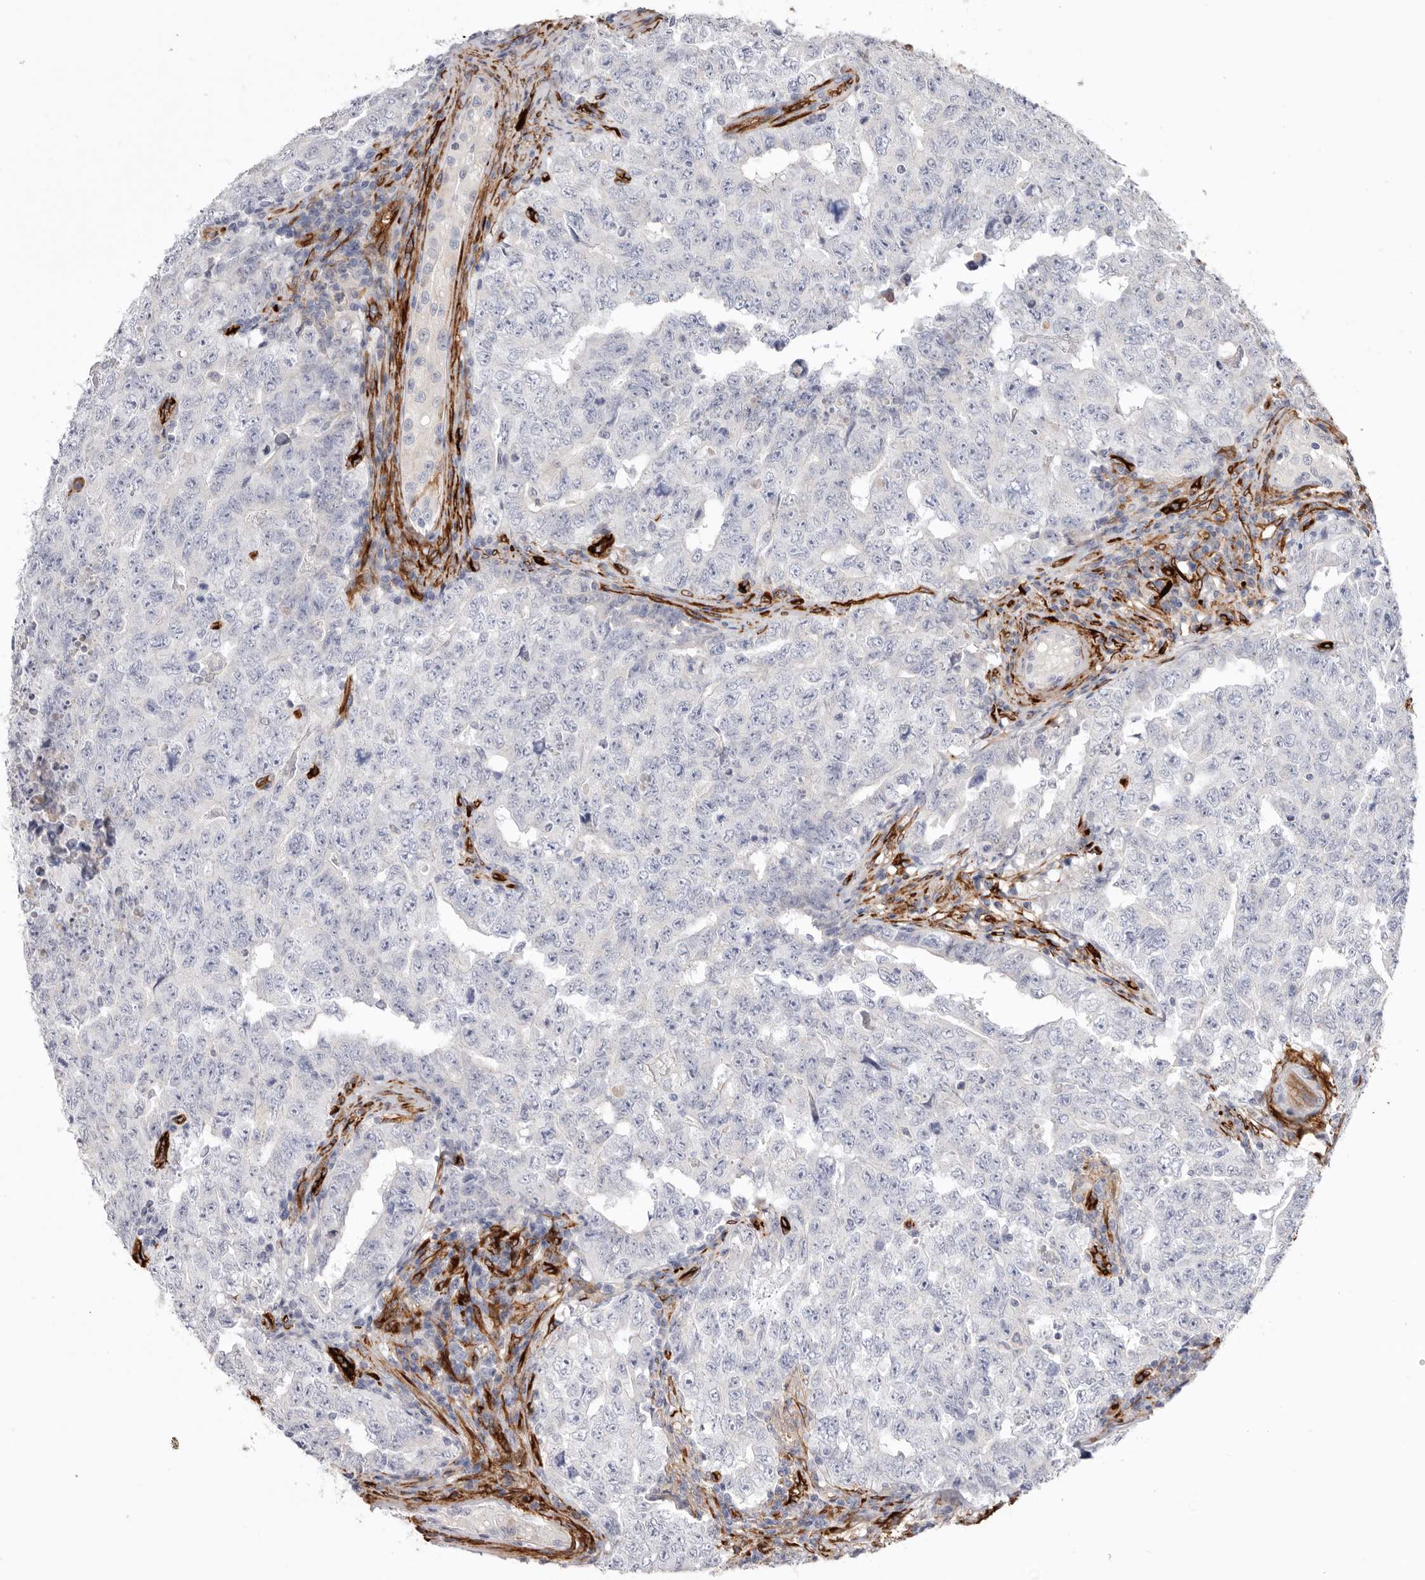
{"staining": {"intensity": "negative", "quantity": "none", "location": "none"}, "tissue": "testis cancer", "cell_type": "Tumor cells", "image_type": "cancer", "snomed": [{"axis": "morphology", "description": "Carcinoma, Embryonal, NOS"}, {"axis": "topography", "description": "Testis"}], "caption": "Testis cancer stained for a protein using immunohistochemistry (IHC) displays no positivity tumor cells.", "gene": "LRRC66", "patient": {"sex": "male", "age": 26}}